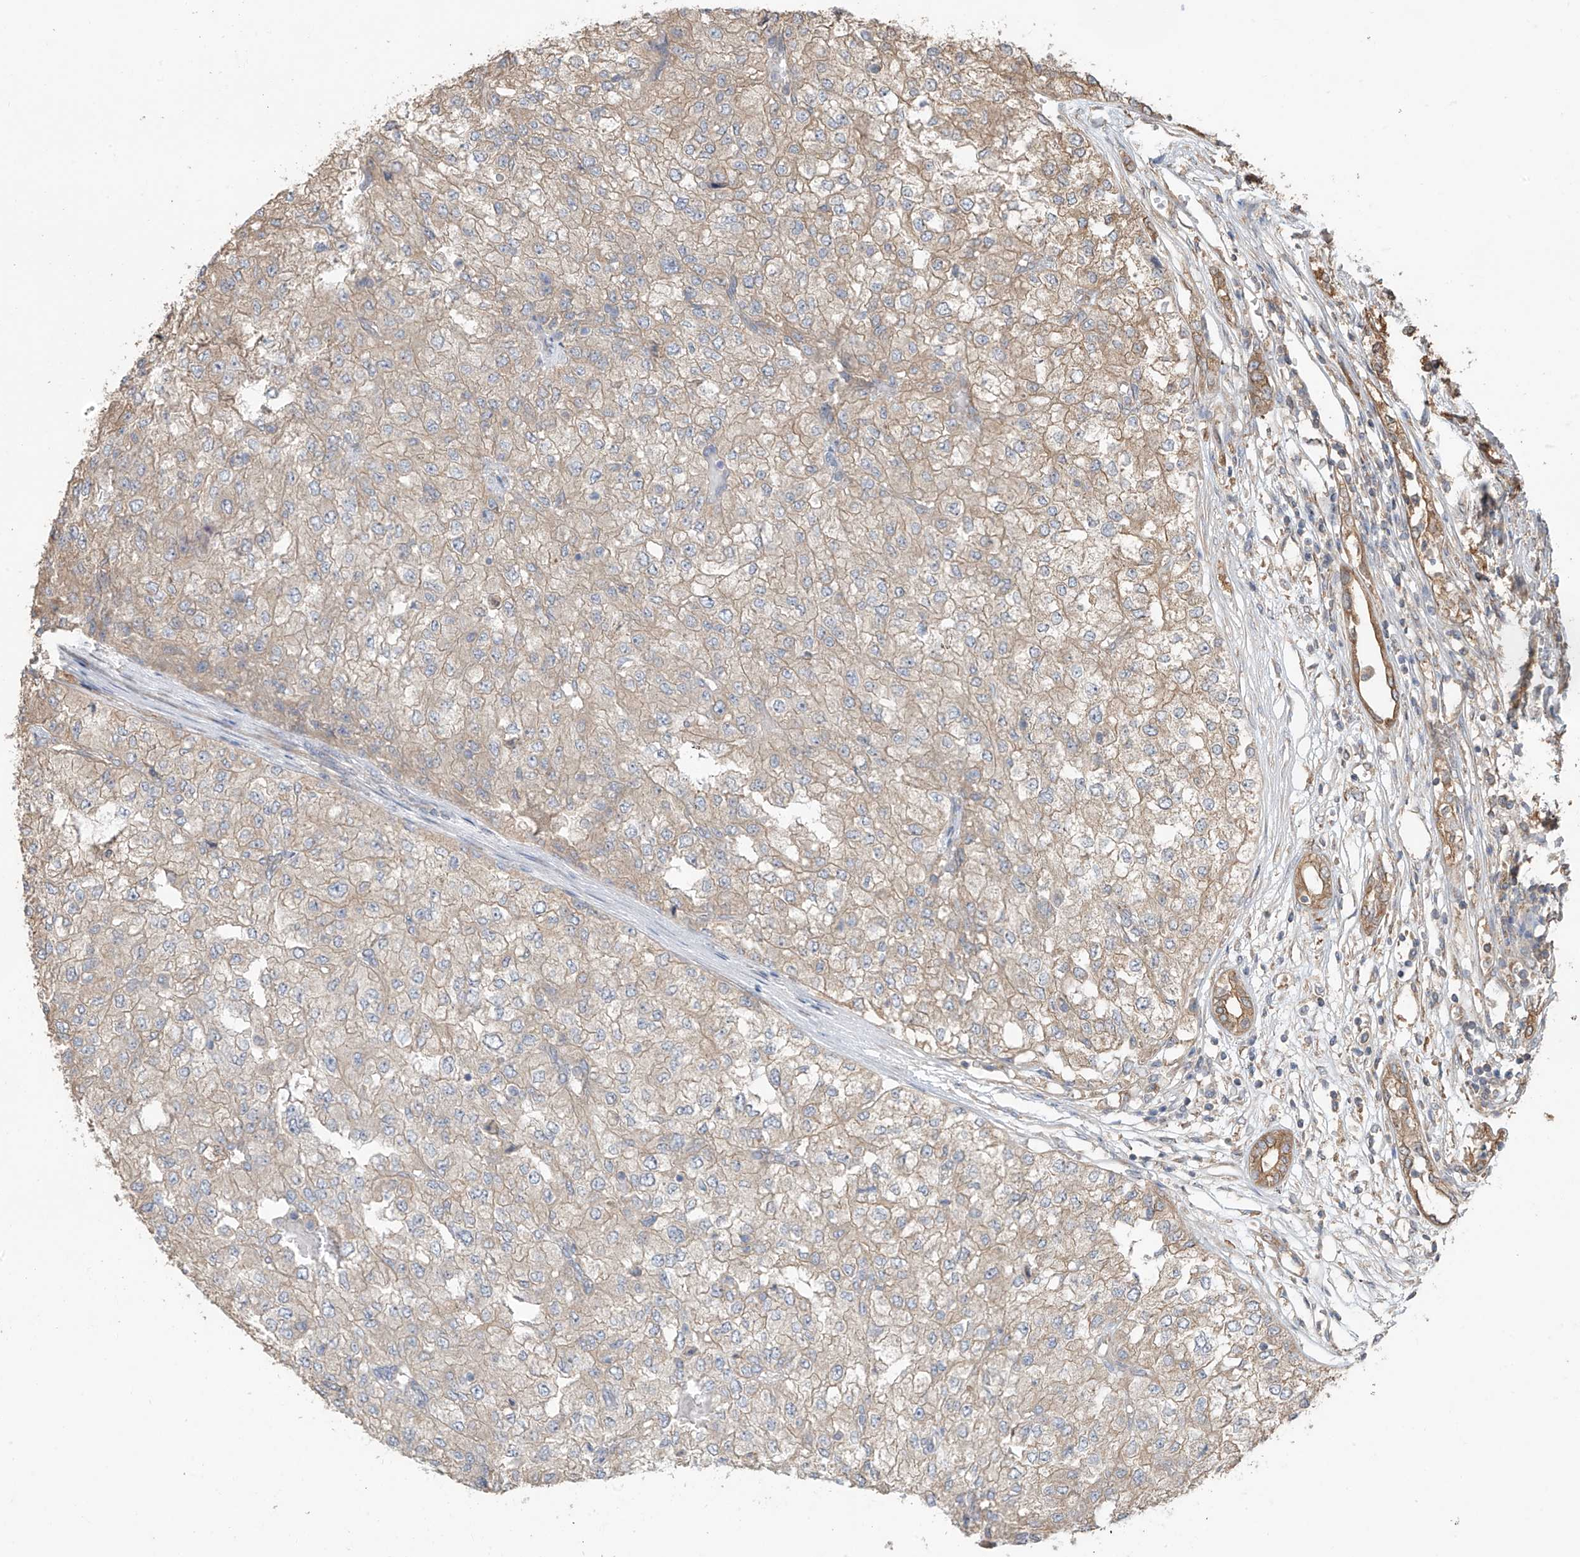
{"staining": {"intensity": "weak", "quantity": ">75%", "location": "cytoplasmic/membranous"}, "tissue": "renal cancer", "cell_type": "Tumor cells", "image_type": "cancer", "snomed": [{"axis": "morphology", "description": "Adenocarcinoma, NOS"}, {"axis": "topography", "description": "Kidney"}], "caption": "An image of human renal adenocarcinoma stained for a protein shows weak cytoplasmic/membranous brown staining in tumor cells. (DAB IHC, brown staining for protein, blue staining for nuclei).", "gene": "AGBL5", "patient": {"sex": "female", "age": 54}}